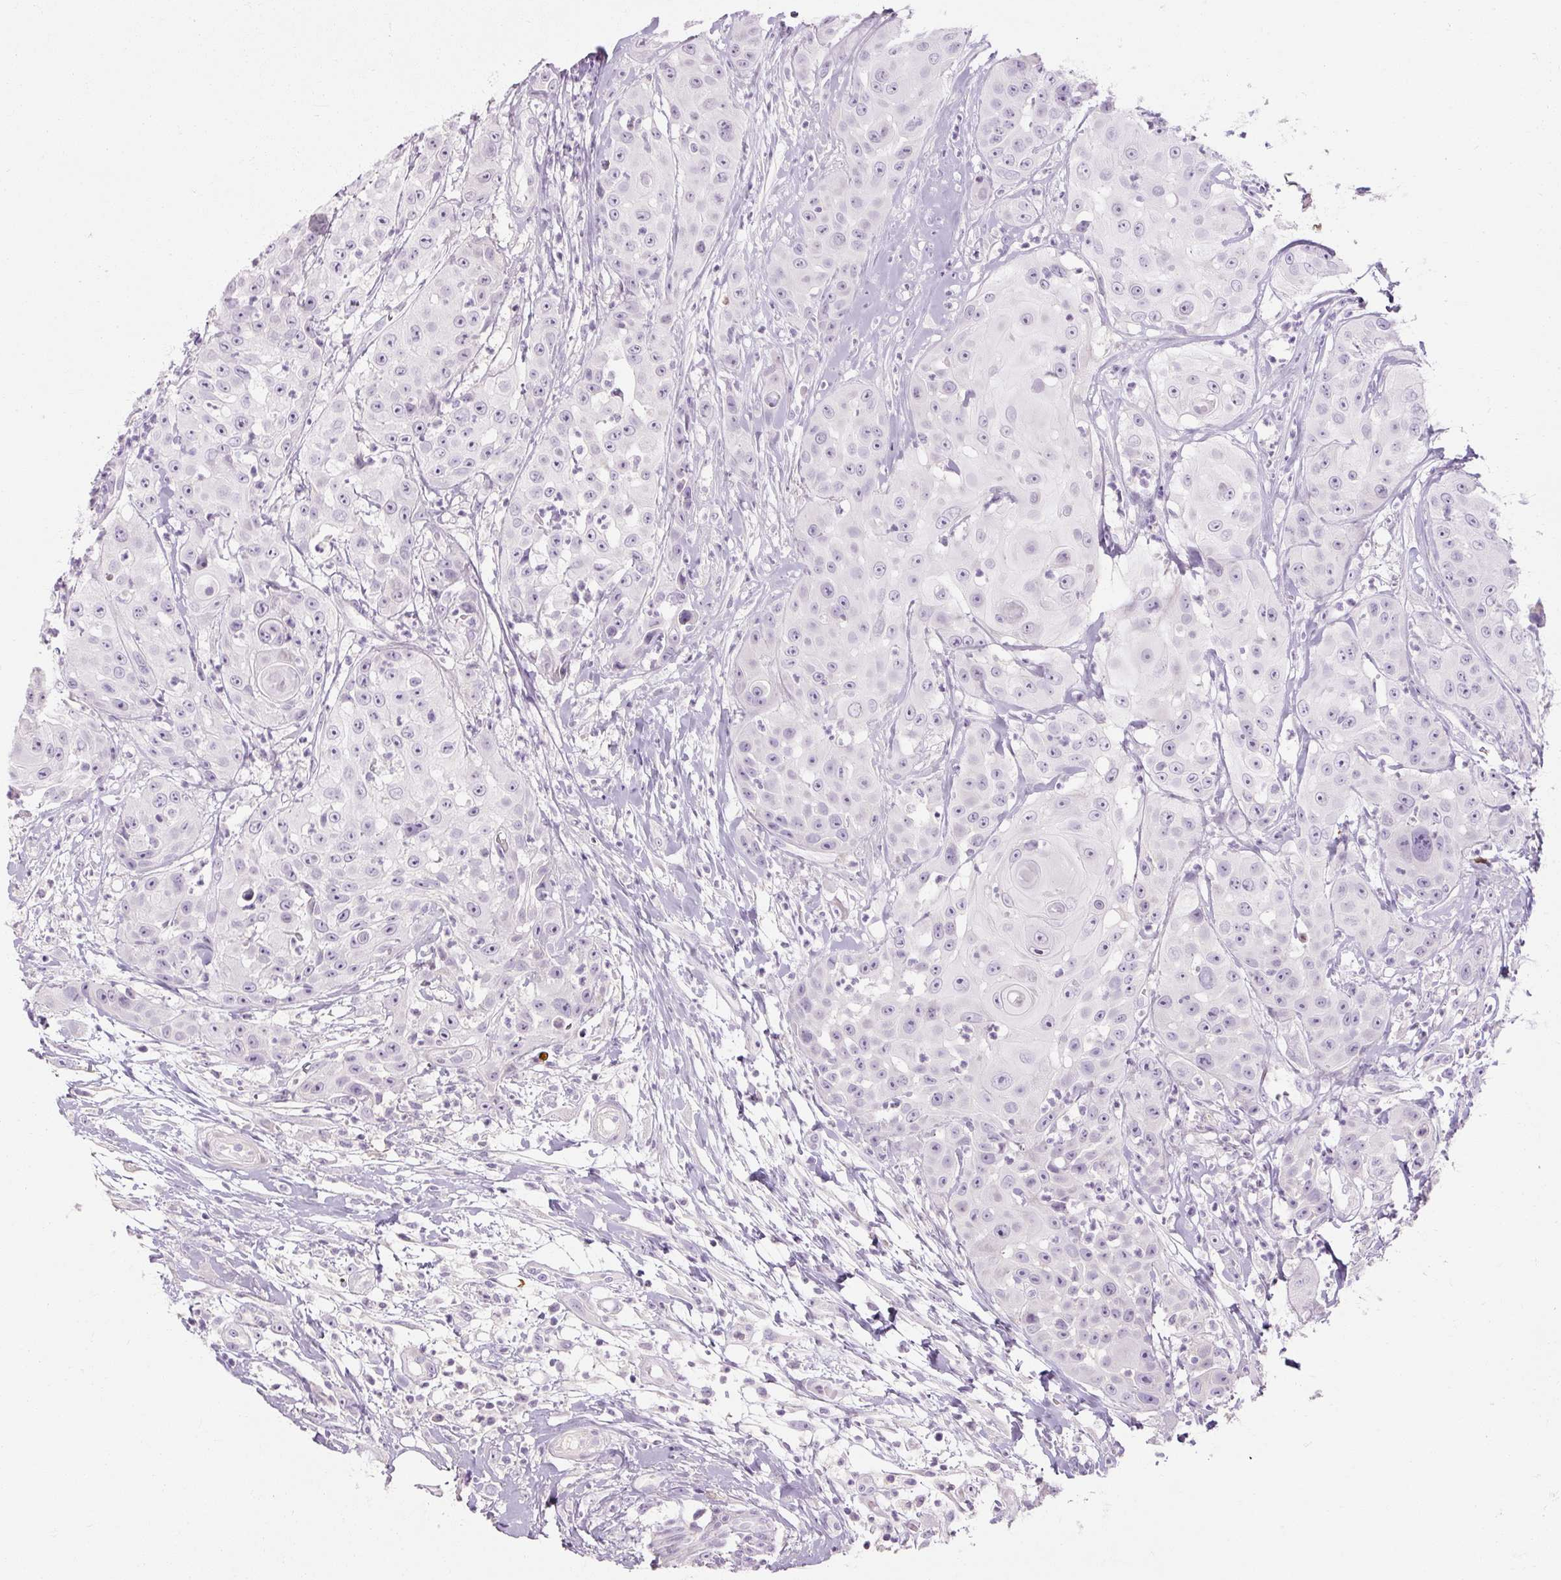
{"staining": {"intensity": "negative", "quantity": "none", "location": "none"}, "tissue": "head and neck cancer", "cell_type": "Tumor cells", "image_type": "cancer", "snomed": [{"axis": "morphology", "description": "Squamous cell carcinoma, NOS"}, {"axis": "topography", "description": "Head-Neck"}], "caption": "This photomicrograph is of head and neck cancer (squamous cell carcinoma) stained with immunohistochemistry to label a protein in brown with the nuclei are counter-stained blue. There is no positivity in tumor cells.", "gene": "NFE2L3", "patient": {"sex": "male", "age": 83}}